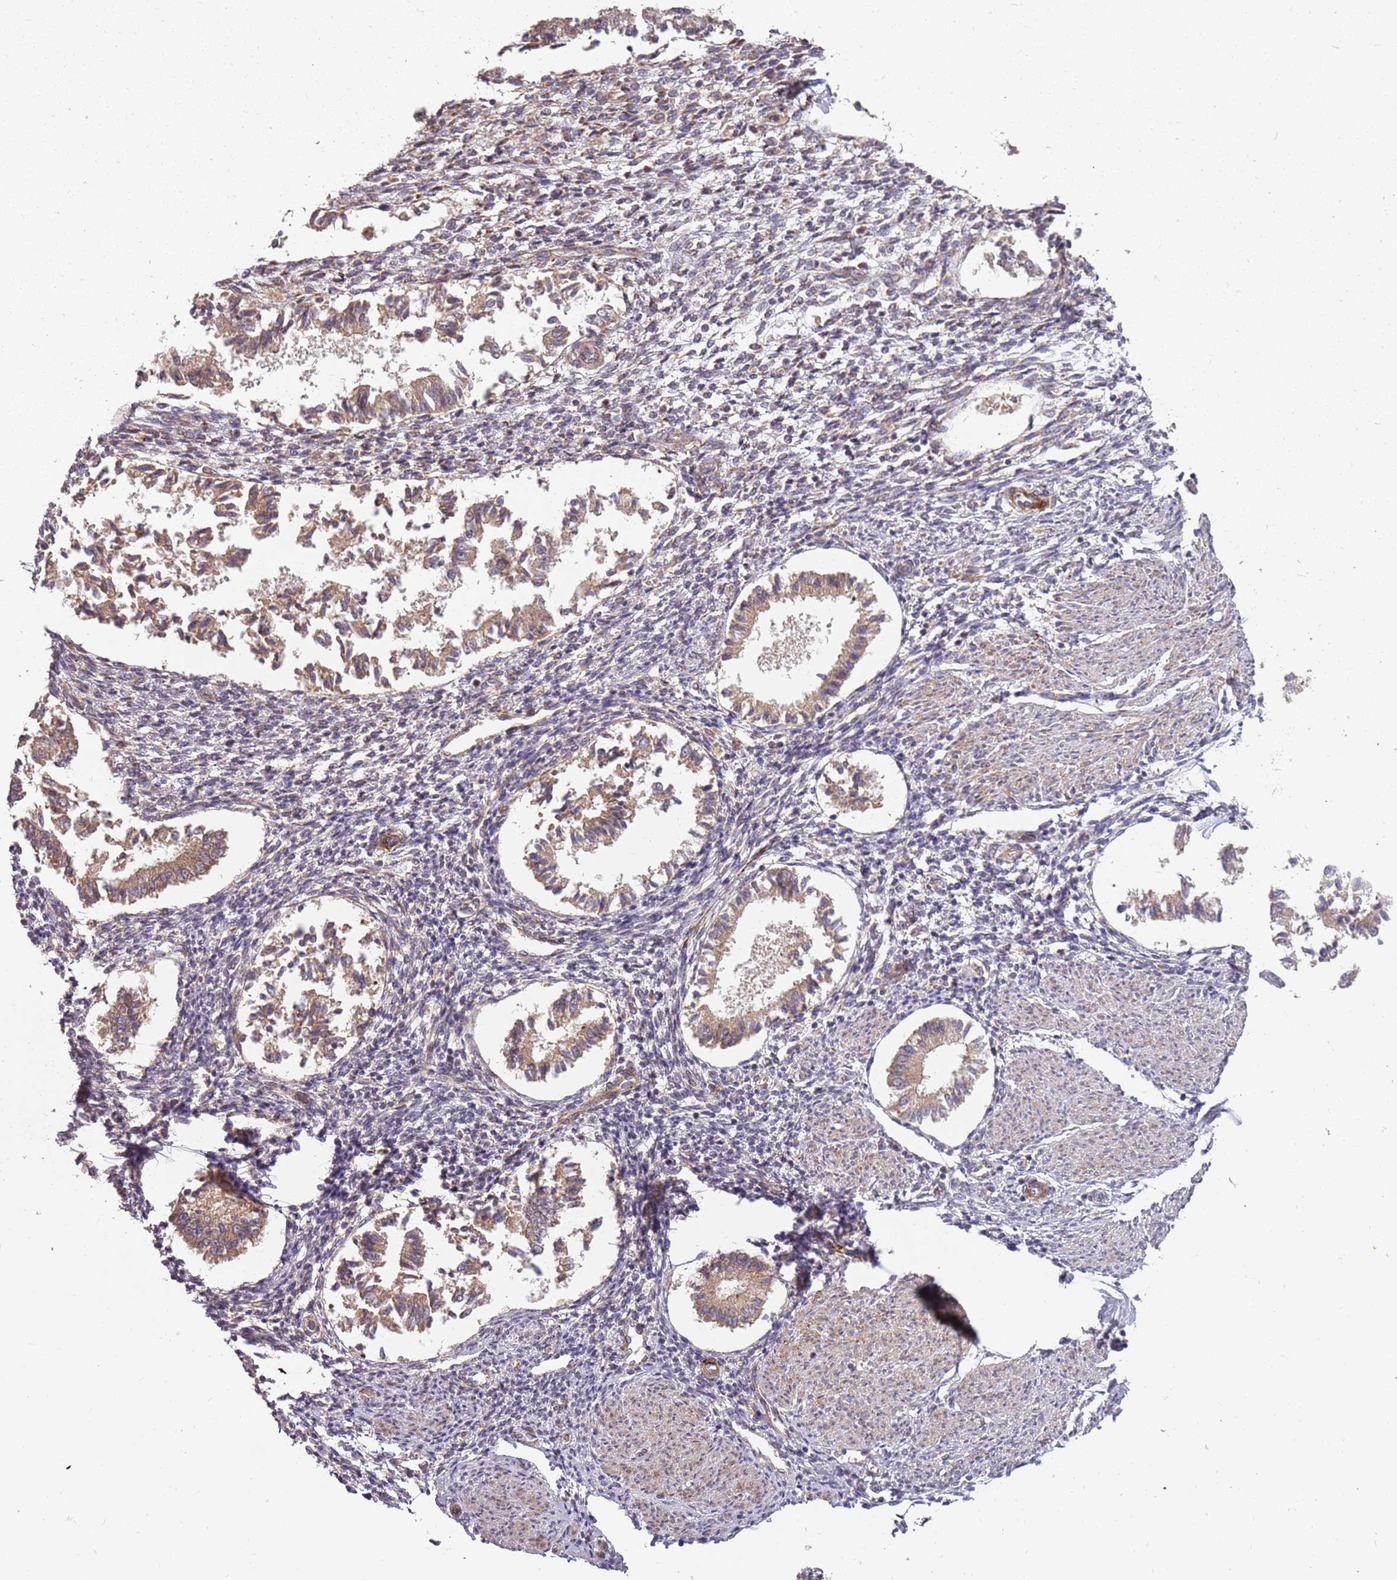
{"staining": {"intensity": "moderate", "quantity": "<25%", "location": "cytoplasmic/membranous"}, "tissue": "endometrium", "cell_type": "Cells in endometrial stroma", "image_type": "normal", "snomed": [{"axis": "morphology", "description": "Normal tissue, NOS"}, {"axis": "topography", "description": "Uterus"}, {"axis": "topography", "description": "Endometrium"}], "caption": "DAB immunohistochemical staining of benign human endometrium exhibits moderate cytoplasmic/membranous protein staining in about <25% of cells in endometrial stroma.", "gene": "PLD6", "patient": {"sex": "female", "age": 48}}